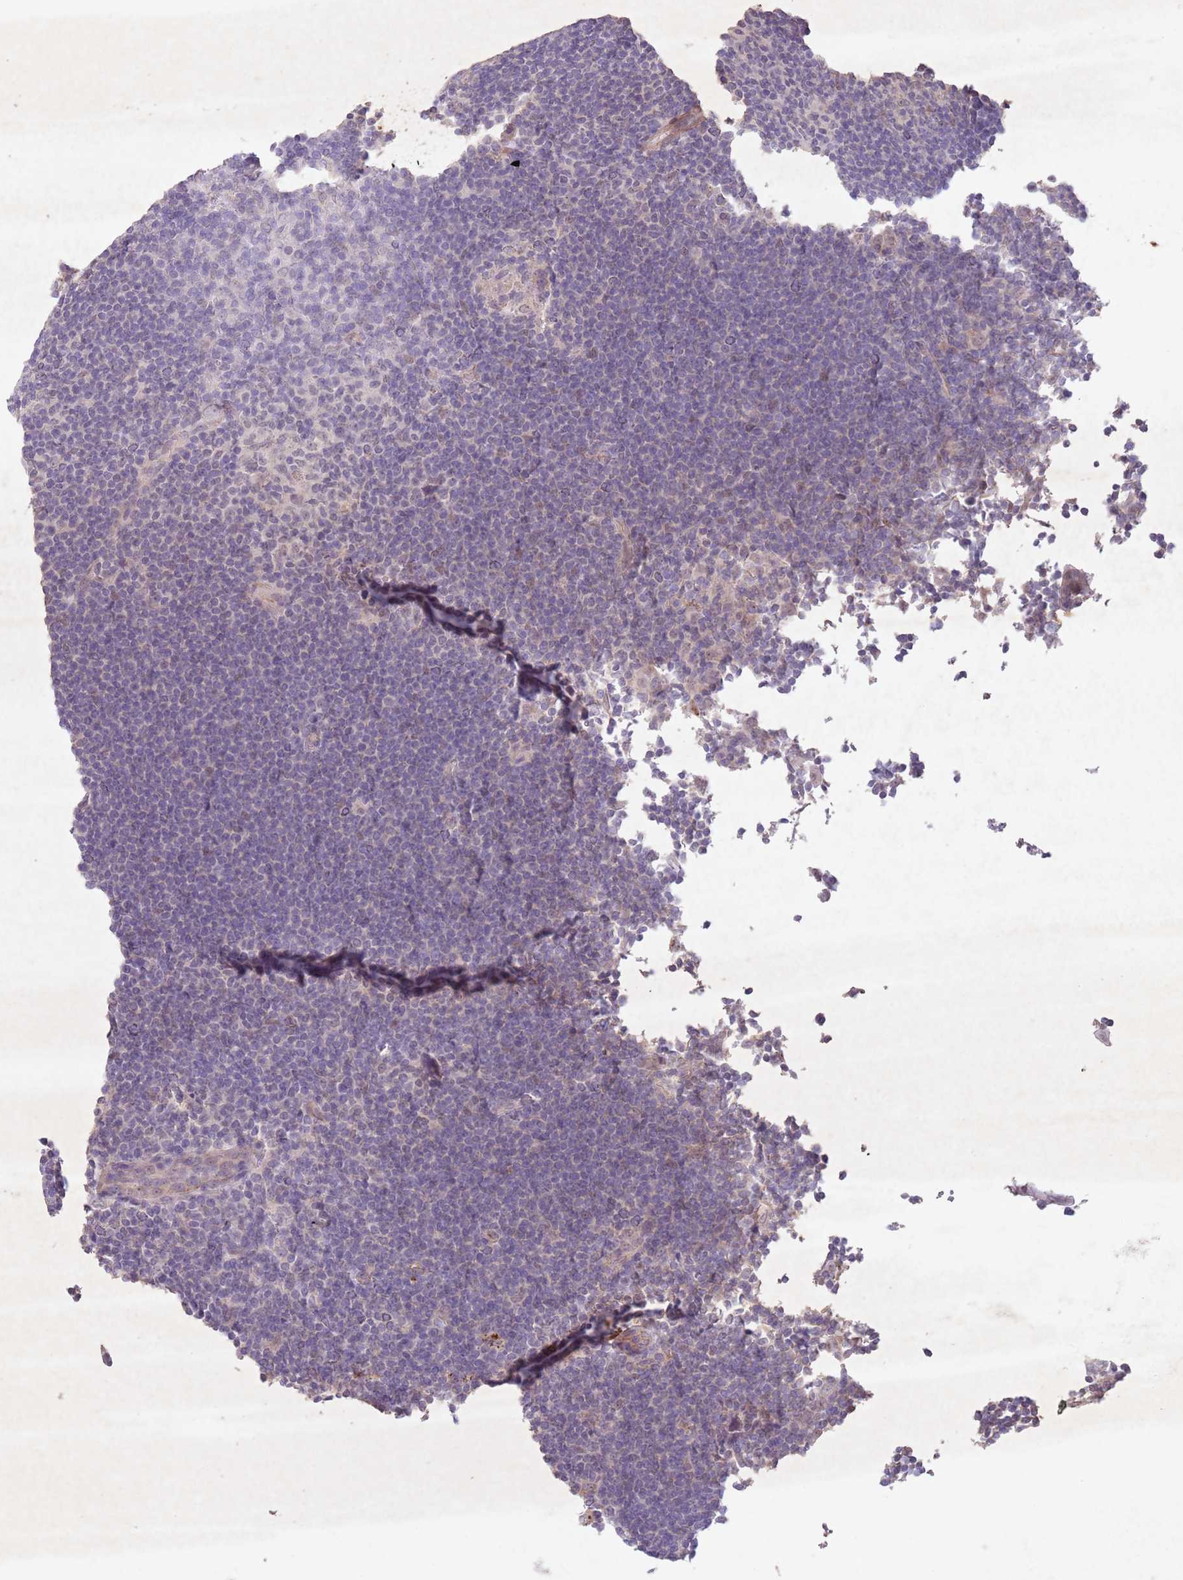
{"staining": {"intensity": "negative", "quantity": "none", "location": "none"}, "tissue": "lymphoma", "cell_type": "Tumor cells", "image_type": "cancer", "snomed": [{"axis": "morphology", "description": "Hodgkin's disease, NOS"}, {"axis": "topography", "description": "Lymph node"}], "caption": "Immunohistochemistry (IHC) image of neoplastic tissue: lymphoma stained with DAB displays no significant protein positivity in tumor cells.", "gene": "CCNI", "patient": {"sex": "female", "age": 57}}